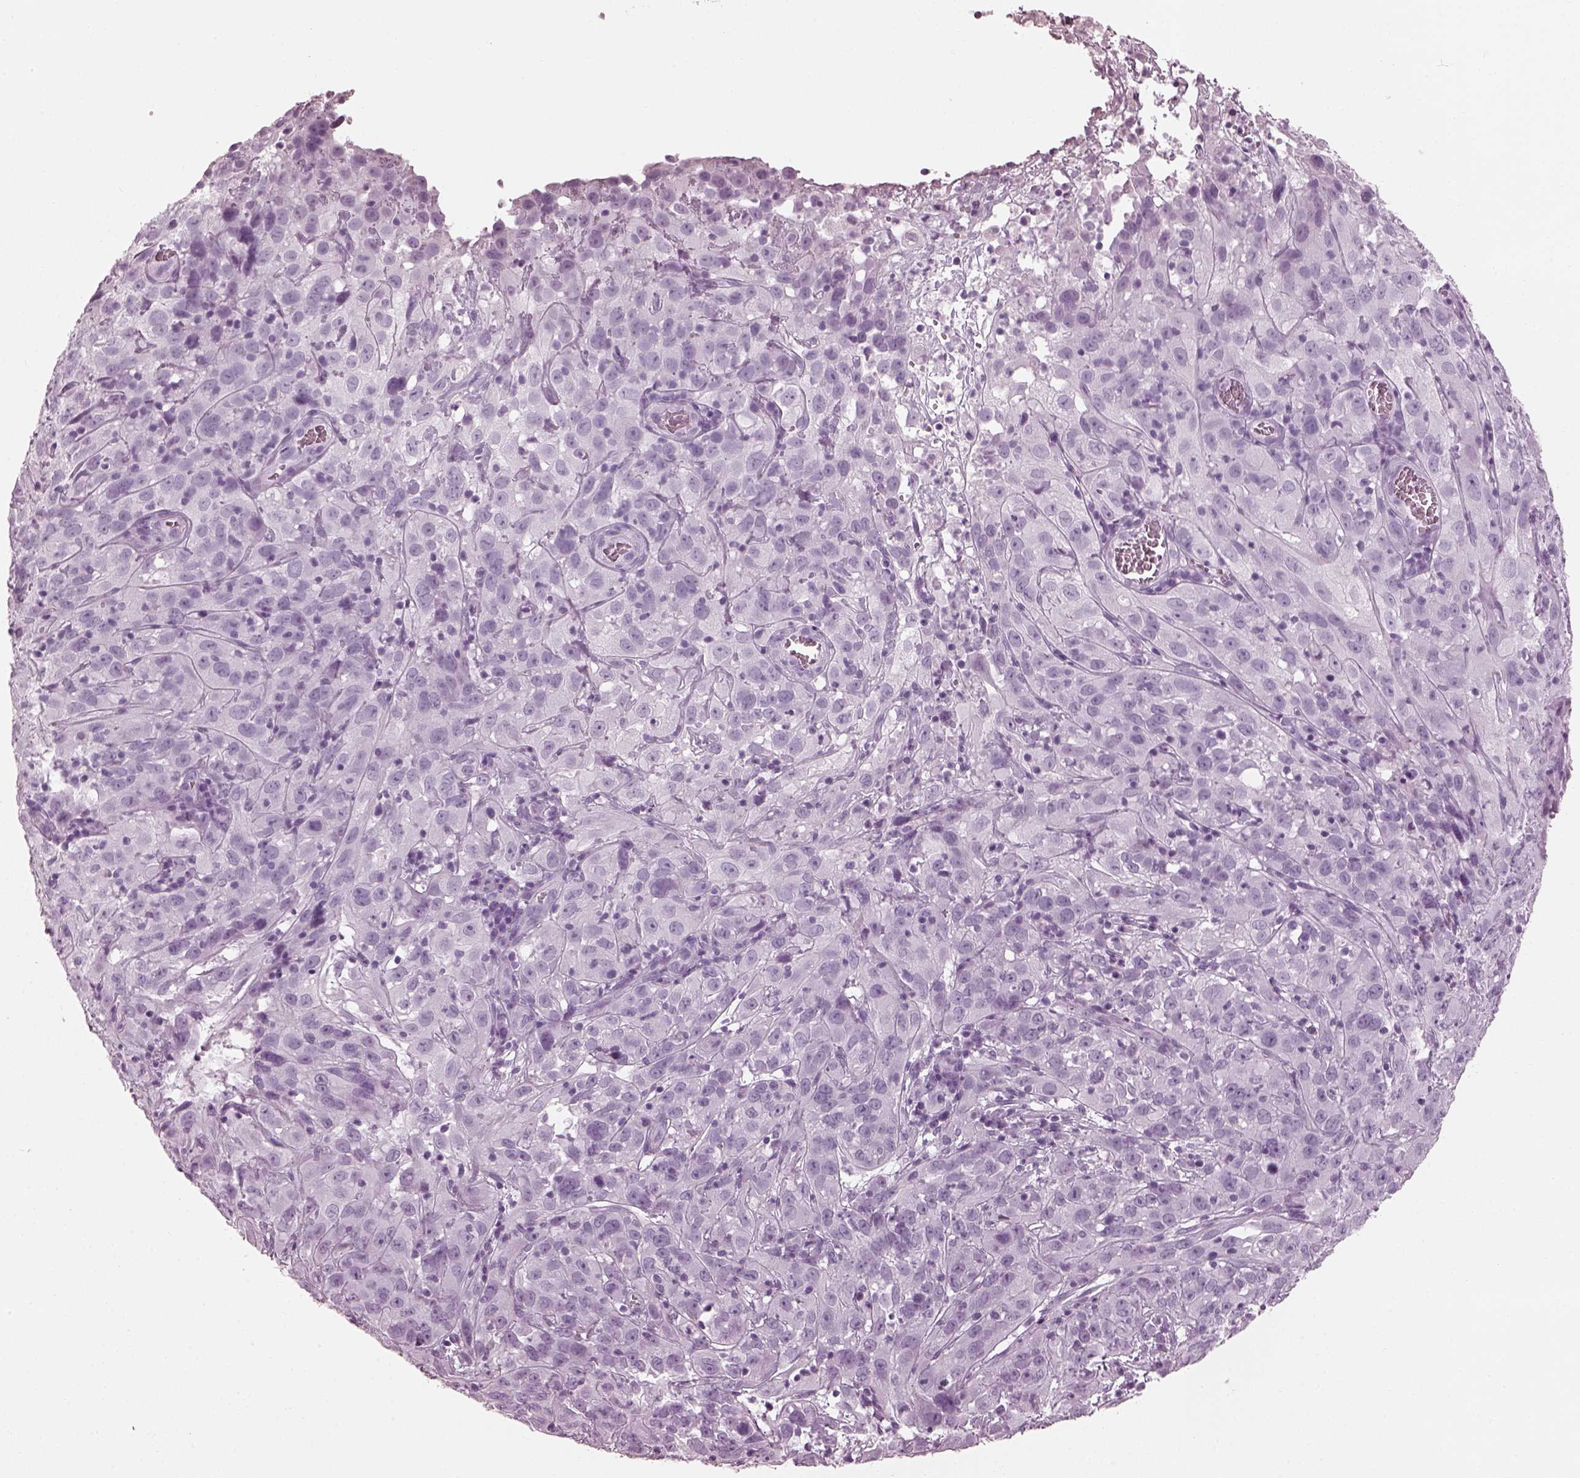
{"staining": {"intensity": "negative", "quantity": "none", "location": "none"}, "tissue": "cervical cancer", "cell_type": "Tumor cells", "image_type": "cancer", "snomed": [{"axis": "morphology", "description": "Squamous cell carcinoma, NOS"}, {"axis": "topography", "description": "Cervix"}], "caption": "Human cervical cancer stained for a protein using immunohistochemistry demonstrates no positivity in tumor cells.", "gene": "TCHHL1", "patient": {"sex": "female", "age": 32}}